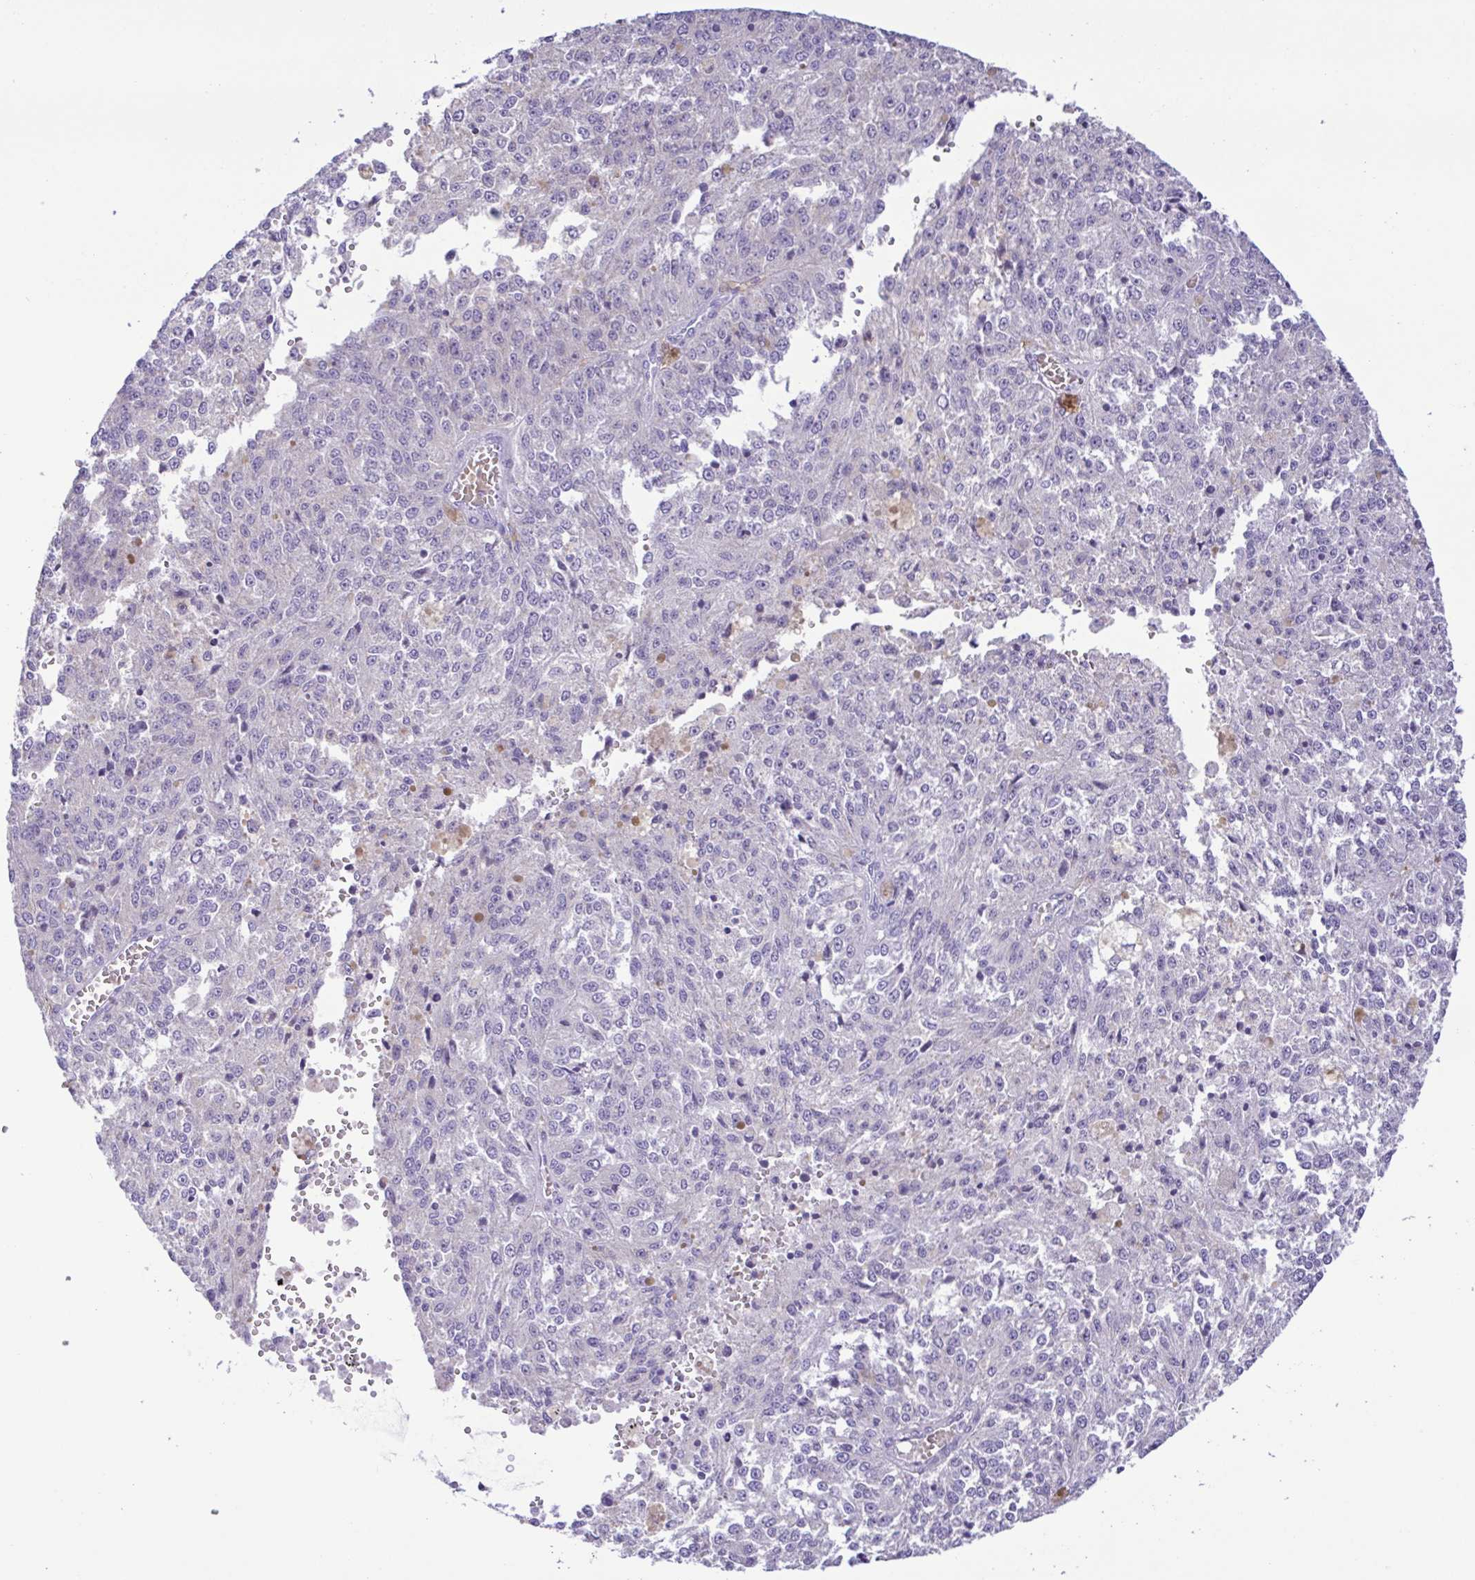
{"staining": {"intensity": "negative", "quantity": "none", "location": "none"}, "tissue": "melanoma", "cell_type": "Tumor cells", "image_type": "cancer", "snomed": [{"axis": "morphology", "description": "Malignant melanoma, Metastatic site"}, {"axis": "topography", "description": "Lymph node"}], "caption": "The immunohistochemistry (IHC) histopathology image has no significant positivity in tumor cells of malignant melanoma (metastatic site) tissue.", "gene": "CD72", "patient": {"sex": "female", "age": 64}}